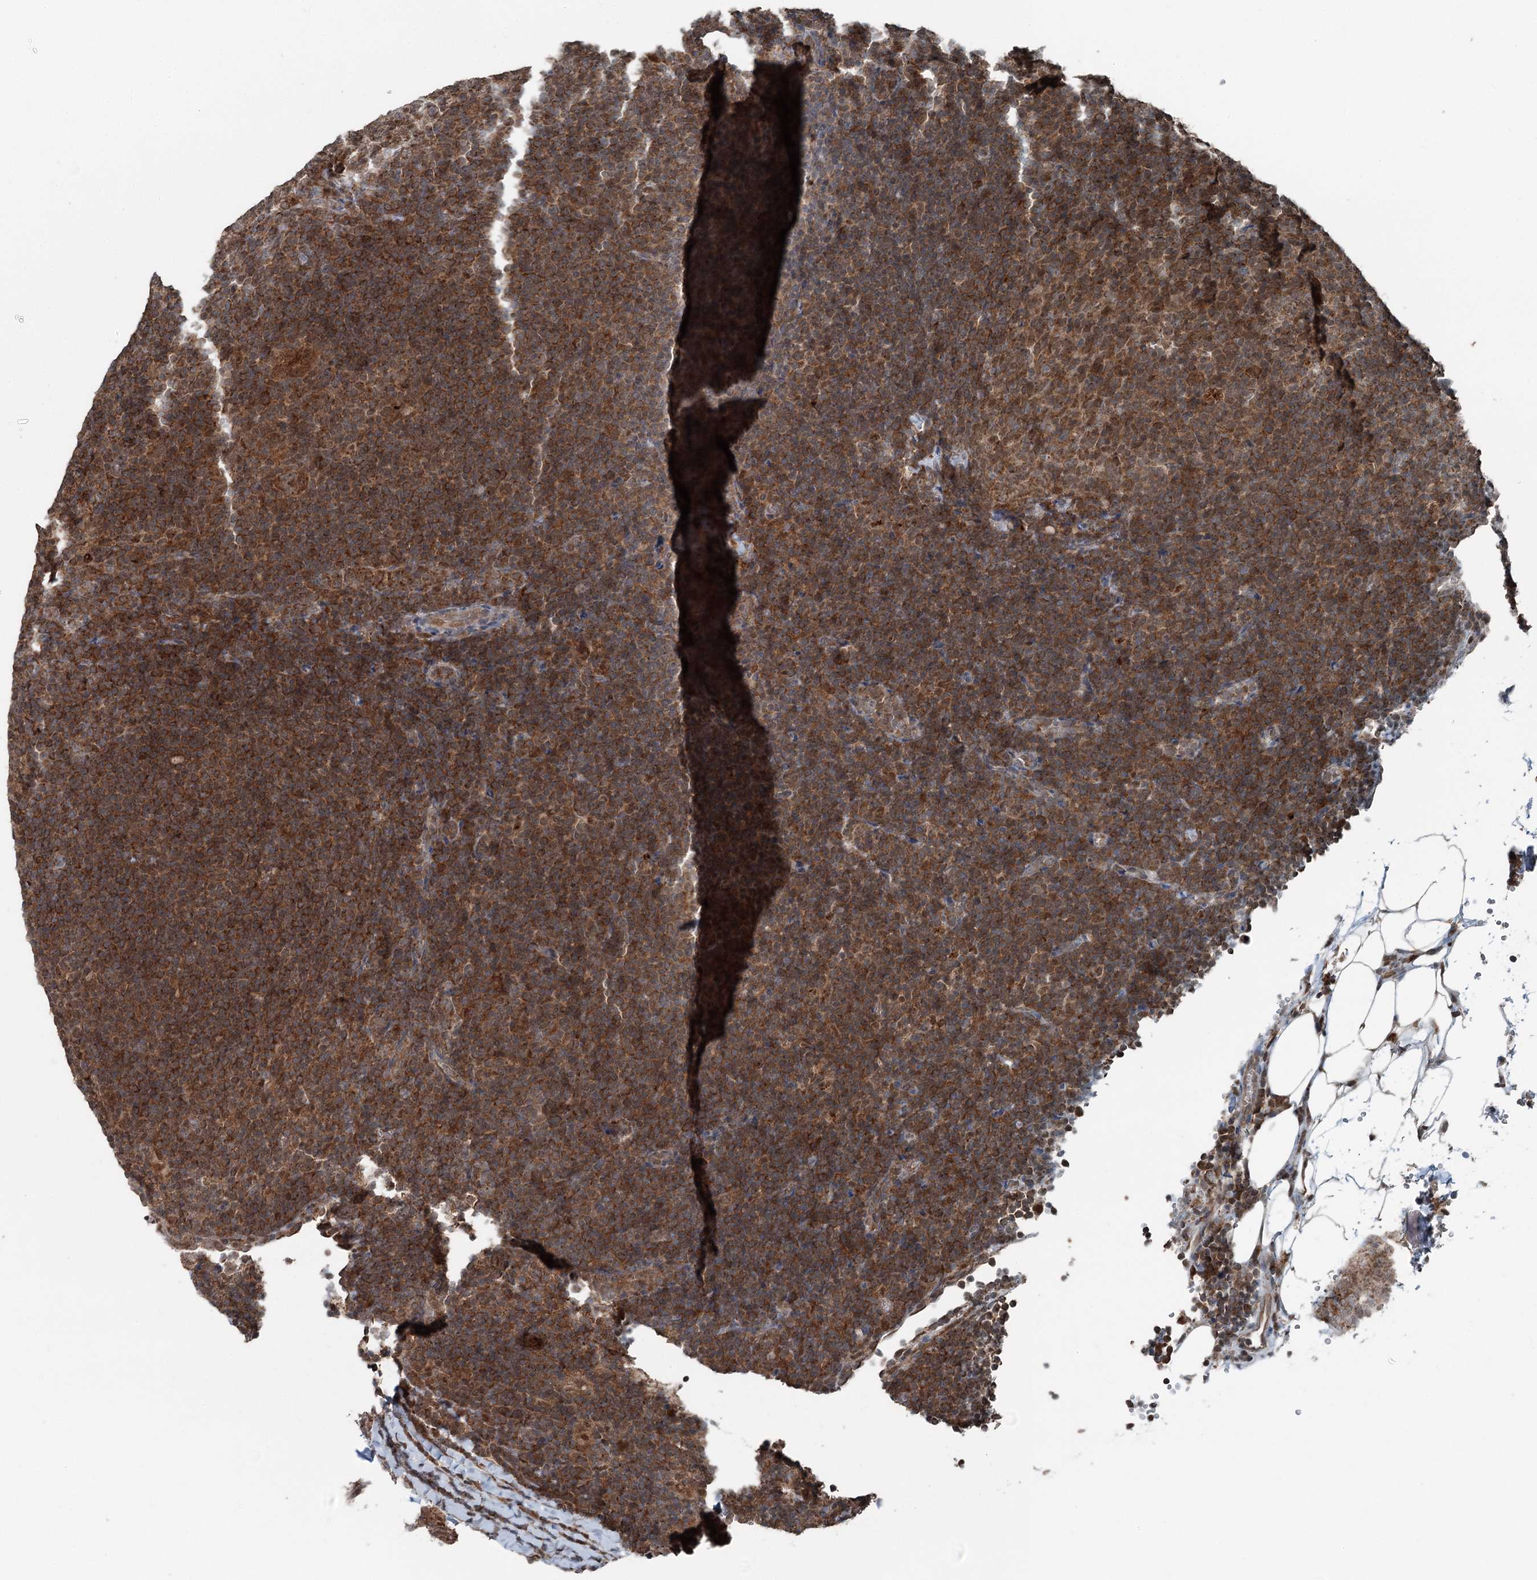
{"staining": {"intensity": "moderate", "quantity": ">75%", "location": "cytoplasmic/membranous"}, "tissue": "lymphoma", "cell_type": "Tumor cells", "image_type": "cancer", "snomed": [{"axis": "morphology", "description": "Hodgkin's disease, NOS"}, {"axis": "topography", "description": "Lymph node"}], "caption": "Human Hodgkin's disease stained for a protein (brown) demonstrates moderate cytoplasmic/membranous positive expression in about >75% of tumor cells.", "gene": "WAPL", "patient": {"sex": "female", "age": 57}}